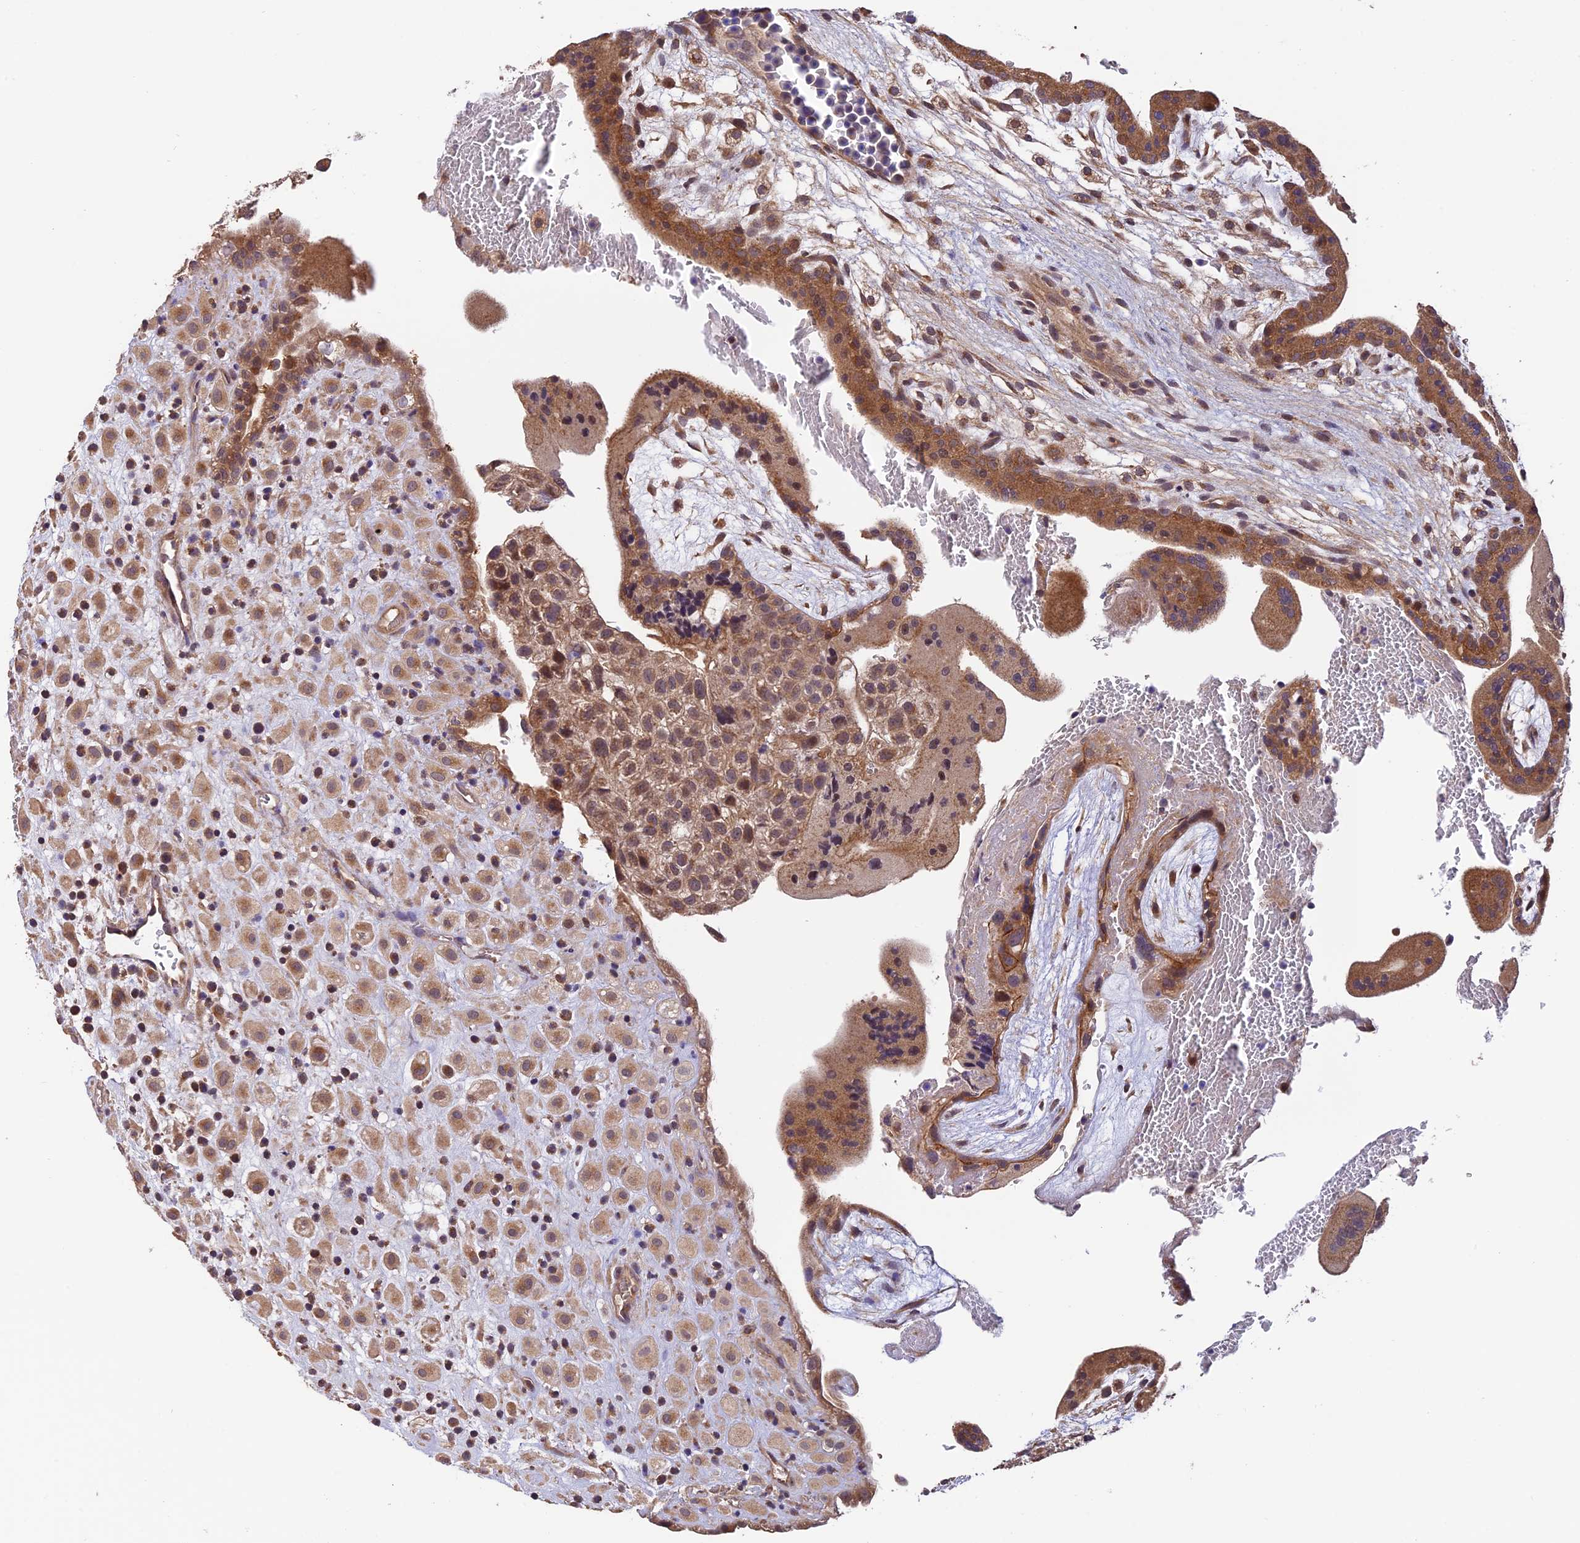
{"staining": {"intensity": "moderate", "quantity": ">75%", "location": "cytoplasmic/membranous,nuclear"}, "tissue": "placenta", "cell_type": "Decidual cells", "image_type": "normal", "snomed": [{"axis": "morphology", "description": "Normal tissue, NOS"}, {"axis": "topography", "description": "Placenta"}], "caption": "Immunohistochemical staining of normal placenta shows medium levels of moderate cytoplasmic/membranous,nuclear positivity in approximately >75% of decidual cells.", "gene": "MNS1", "patient": {"sex": "female", "age": 35}}